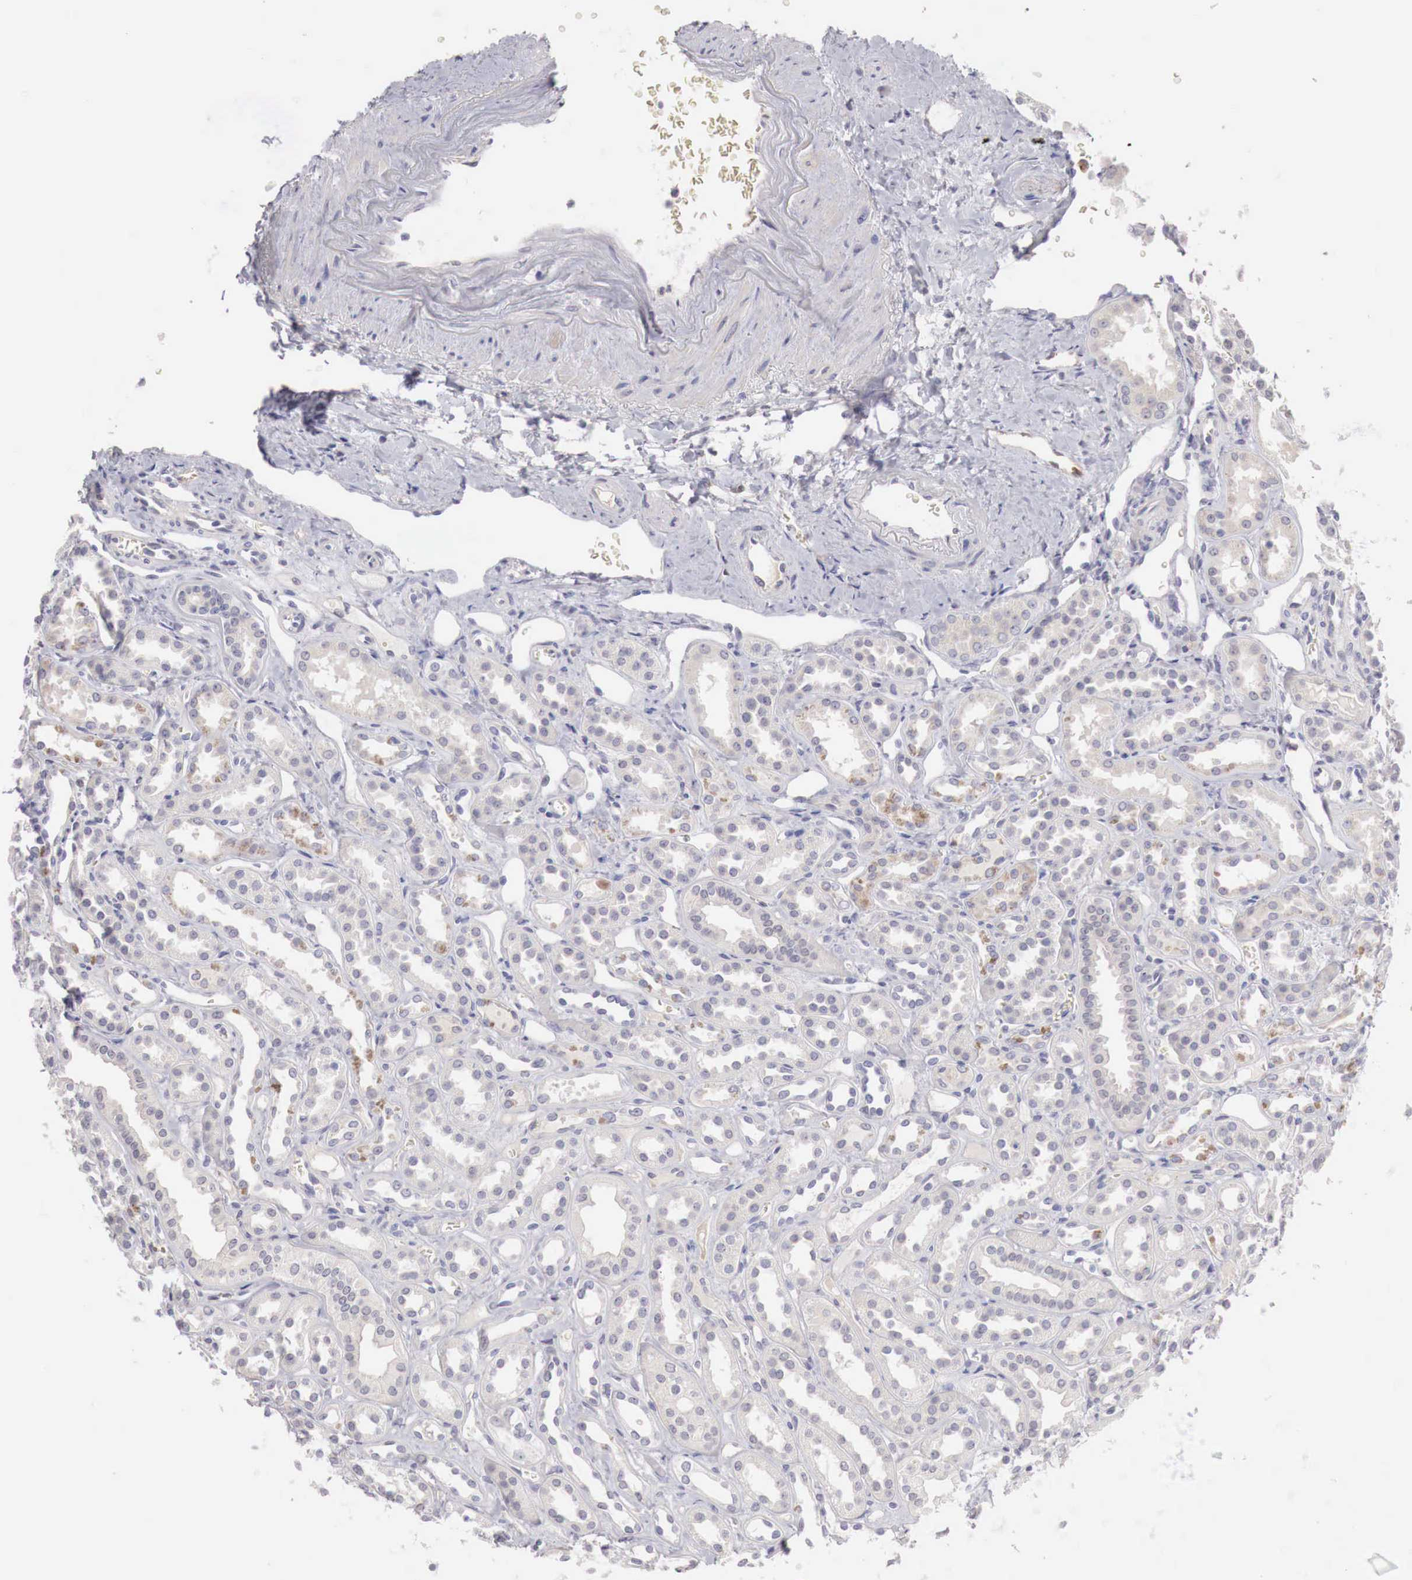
{"staining": {"intensity": "negative", "quantity": "none", "location": "none"}, "tissue": "kidney", "cell_type": "Cells in glomeruli", "image_type": "normal", "snomed": [{"axis": "morphology", "description": "Normal tissue, NOS"}, {"axis": "topography", "description": "Kidney"}], "caption": "DAB (3,3'-diaminobenzidine) immunohistochemical staining of unremarkable human kidney displays no significant staining in cells in glomeruli.", "gene": "GATA1", "patient": {"sex": "female", "age": 52}}